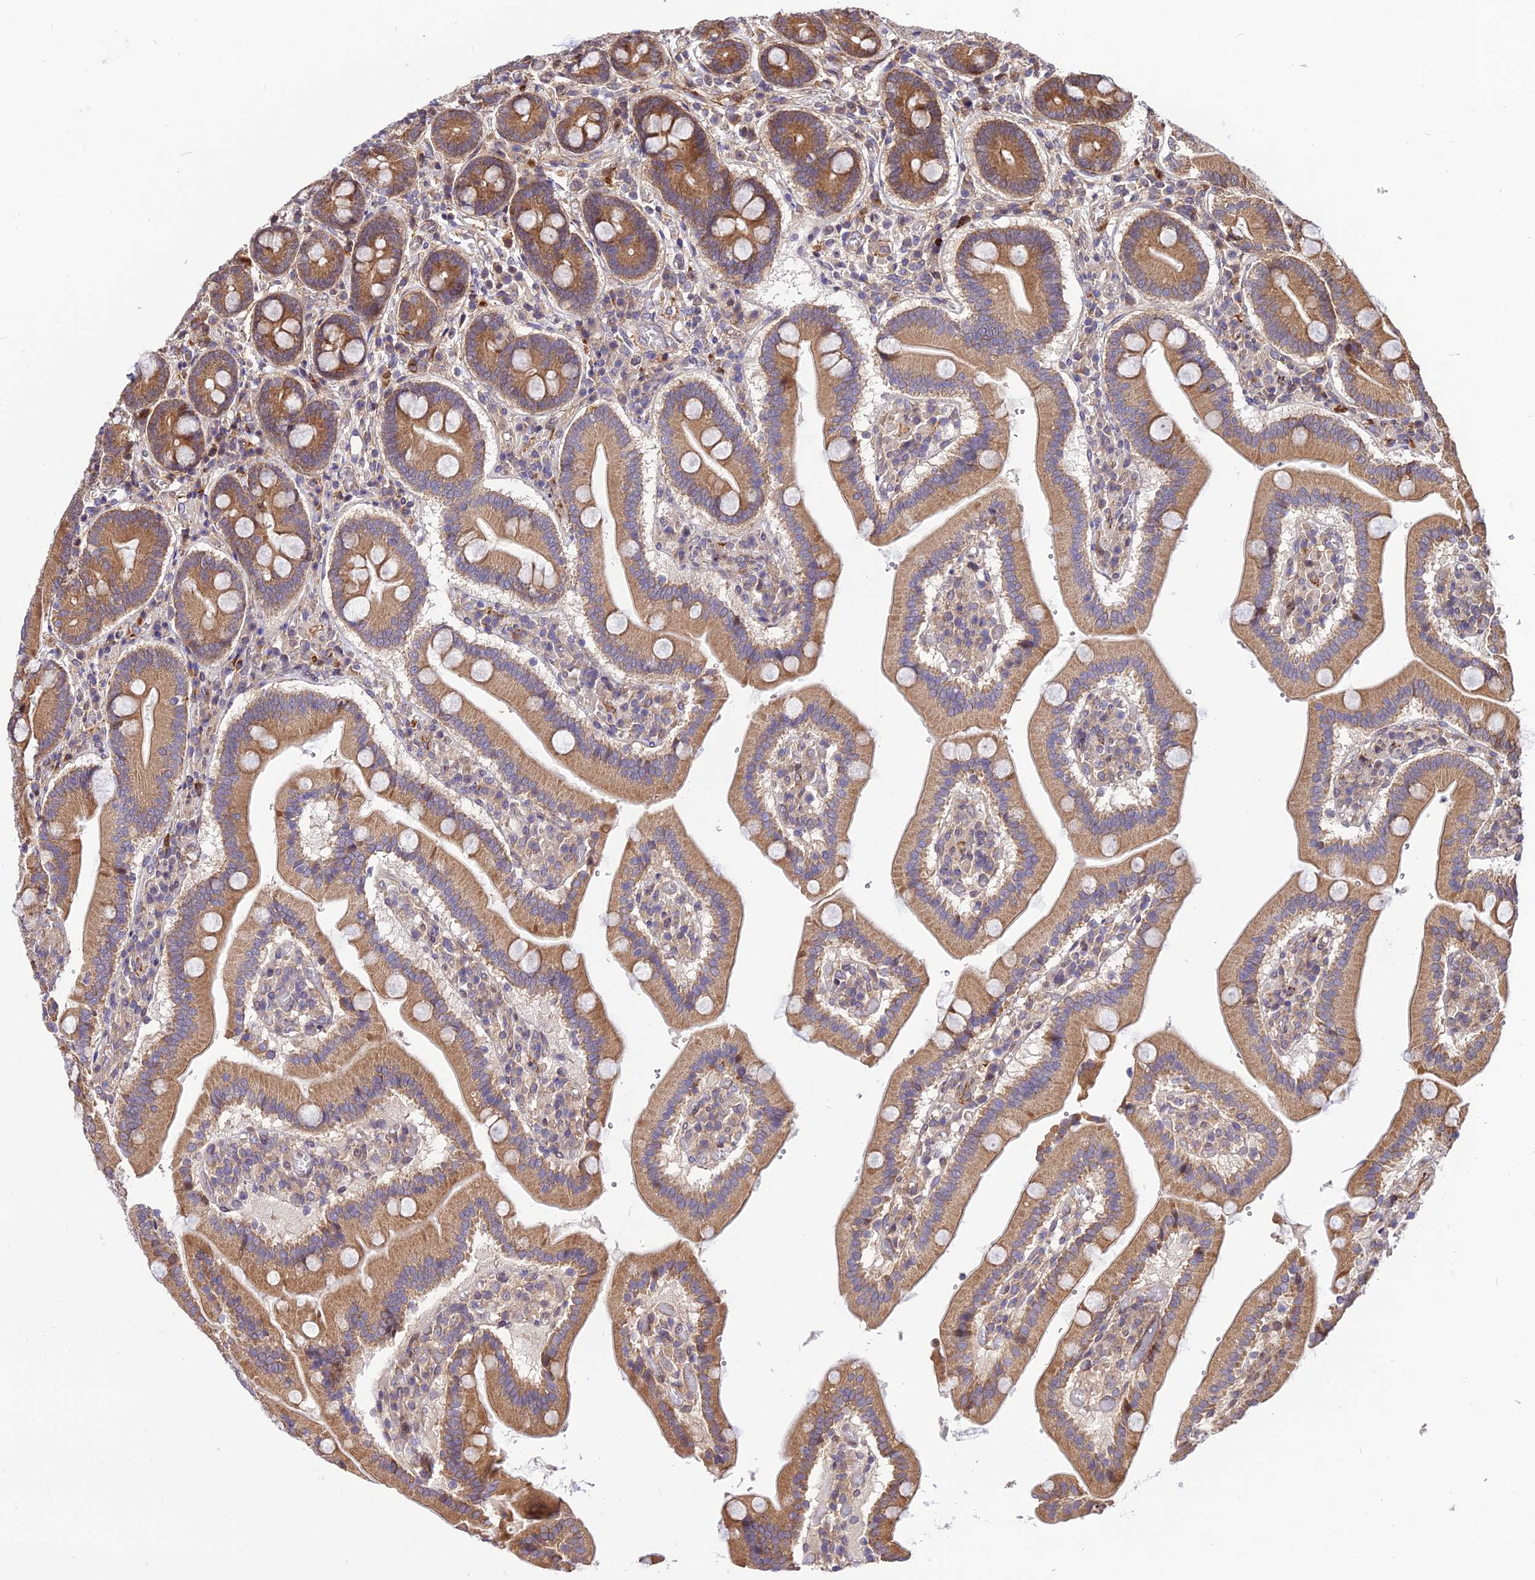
{"staining": {"intensity": "strong", "quantity": ">75%", "location": "cytoplasmic/membranous"}, "tissue": "duodenum", "cell_type": "Glandular cells", "image_type": "normal", "snomed": [{"axis": "morphology", "description": "Normal tissue, NOS"}, {"axis": "topography", "description": "Duodenum"}], "caption": "Glandular cells reveal strong cytoplasmic/membranous positivity in about >75% of cells in unremarkable duodenum.", "gene": "SMG6", "patient": {"sex": "female", "age": 62}}